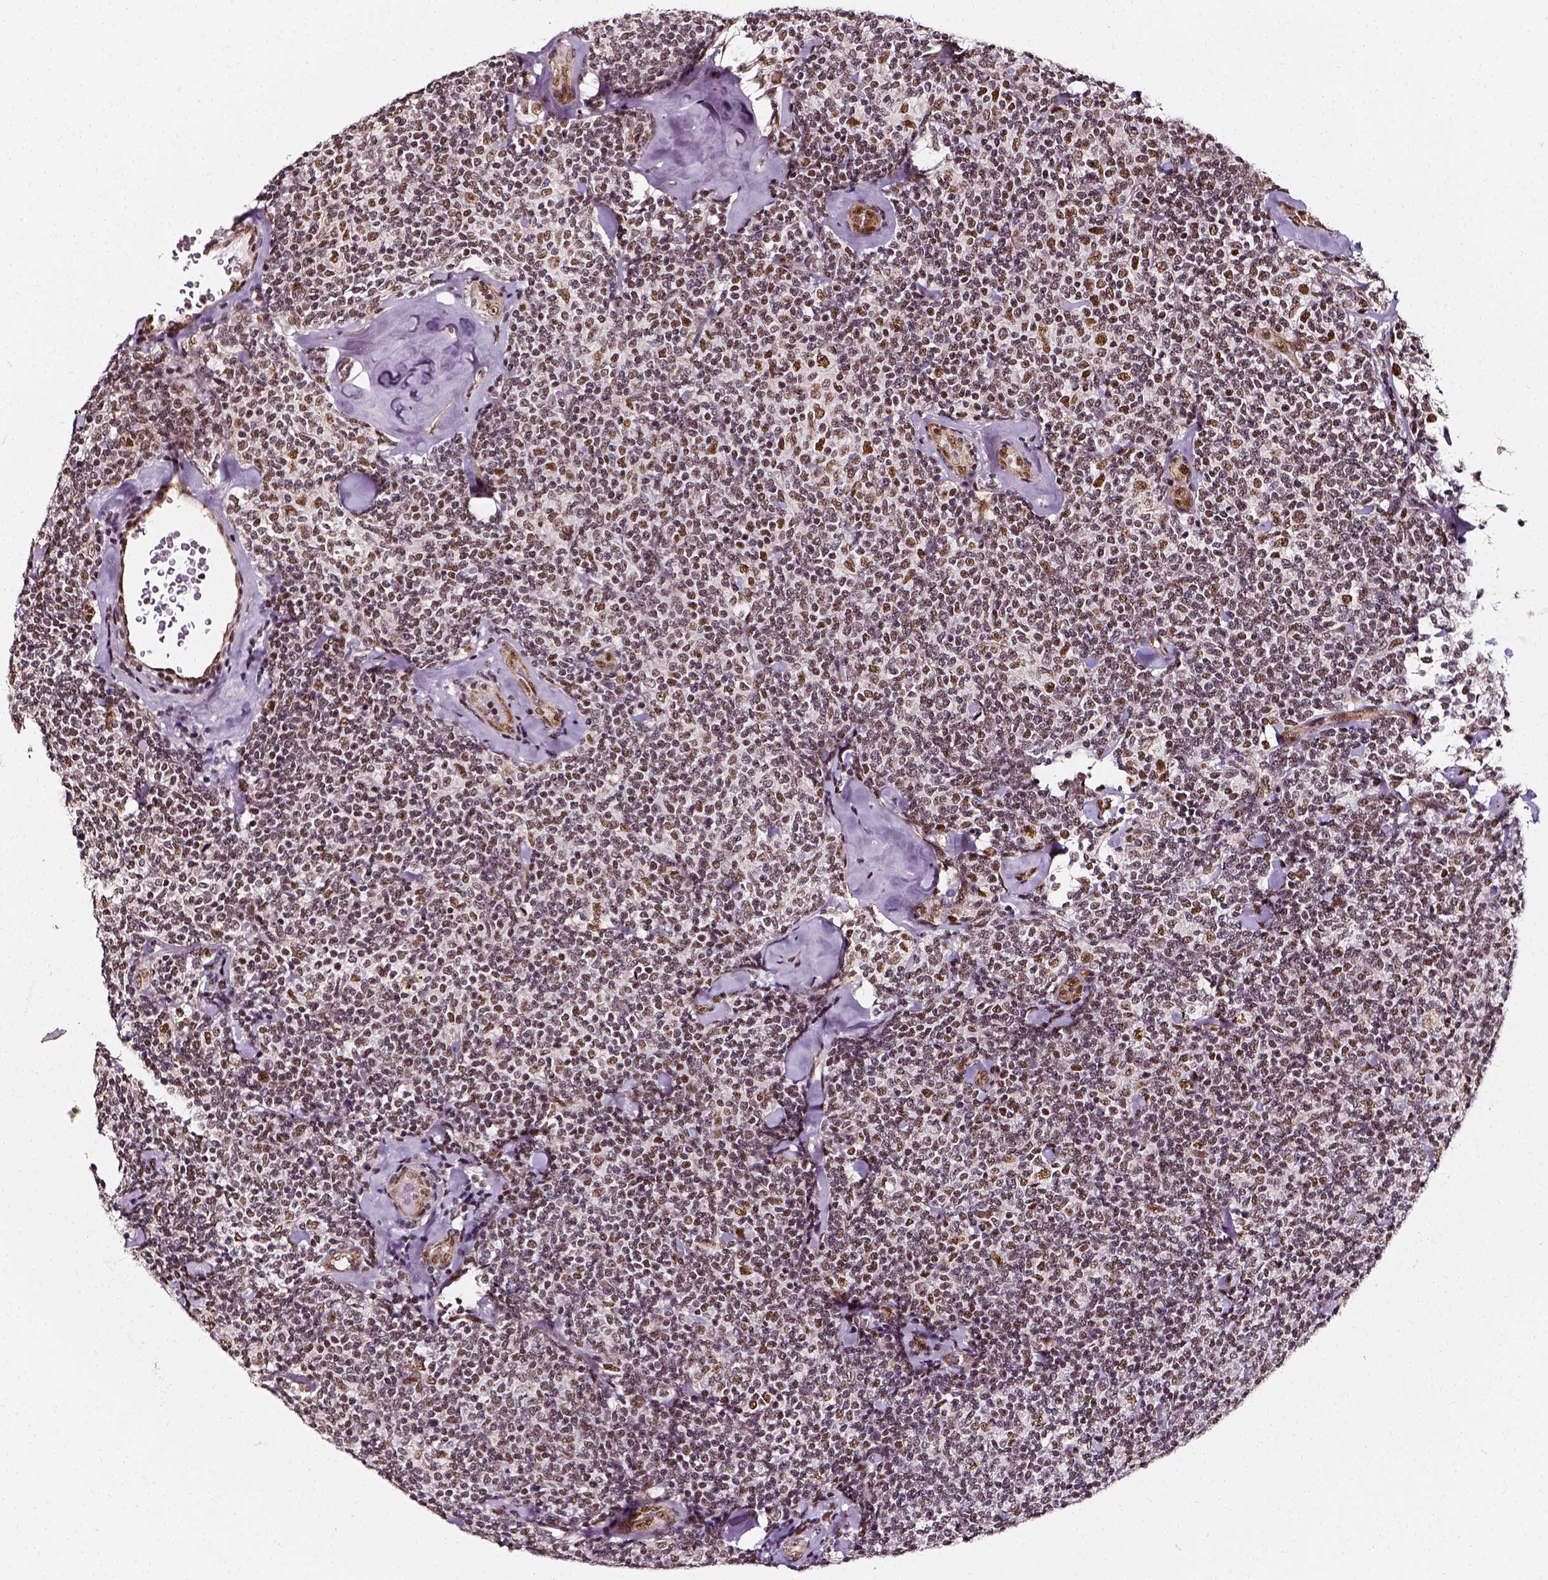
{"staining": {"intensity": "moderate", "quantity": ">75%", "location": "cytoplasmic/membranous"}, "tissue": "lymphoma", "cell_type": "Tumor cells", "image_type": "cancer", "snomed": [{"axis": "morphology", "description": "Malignant lymphoma, non-Hodgkin's type, Low grade"}, {"axis": "topography", "description": "Lymph node"}], "caption": "Lymphoma stained with a protein marker reveals moderate staining in tumor cells.", "gene": "NACC1", "patient": {"sex": "female", "age": 56}}